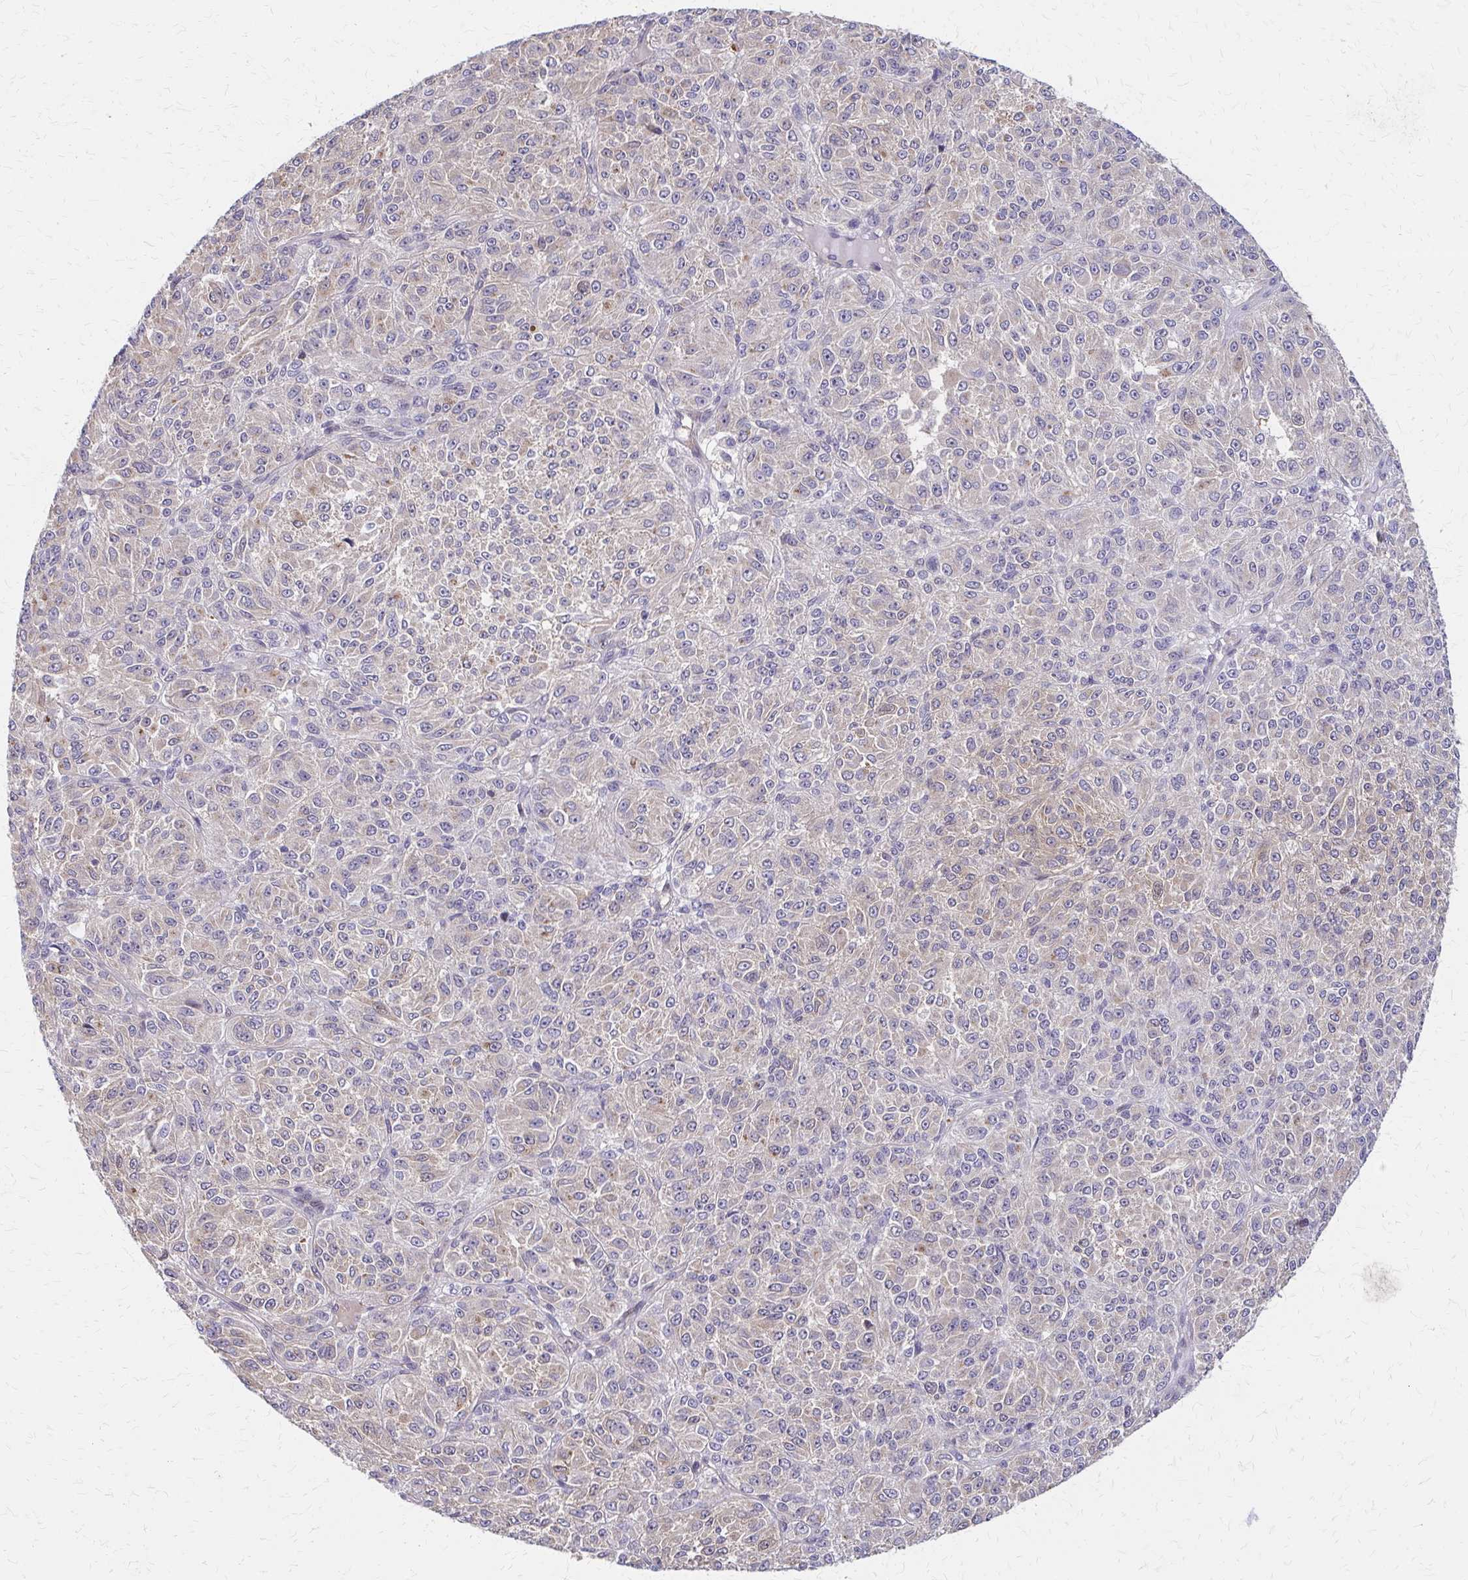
{"staining": {"intensity": "weak", "quantity": "<25%", "location": "cytoplasmic/membranous"}, "tissue": "melanoma", "cell_type": "Tumor cells", "image_type": "cancer", "snomed": [{"axis": "morphology", "description": "Malignant melanoma, Metastatic site"}, {"axis": "topography", "description": "Brain"}], "caption": "A histopathology image of melanoma stained for a protein exhibits no brown staining in tumor cells. (Brightfield microscopy of DAB (3,3'-diaminobenzidine) immunohistochemistry at high magnification).", "gene": "IFI44L", "patient": {"sex": "female", "age": 56}}